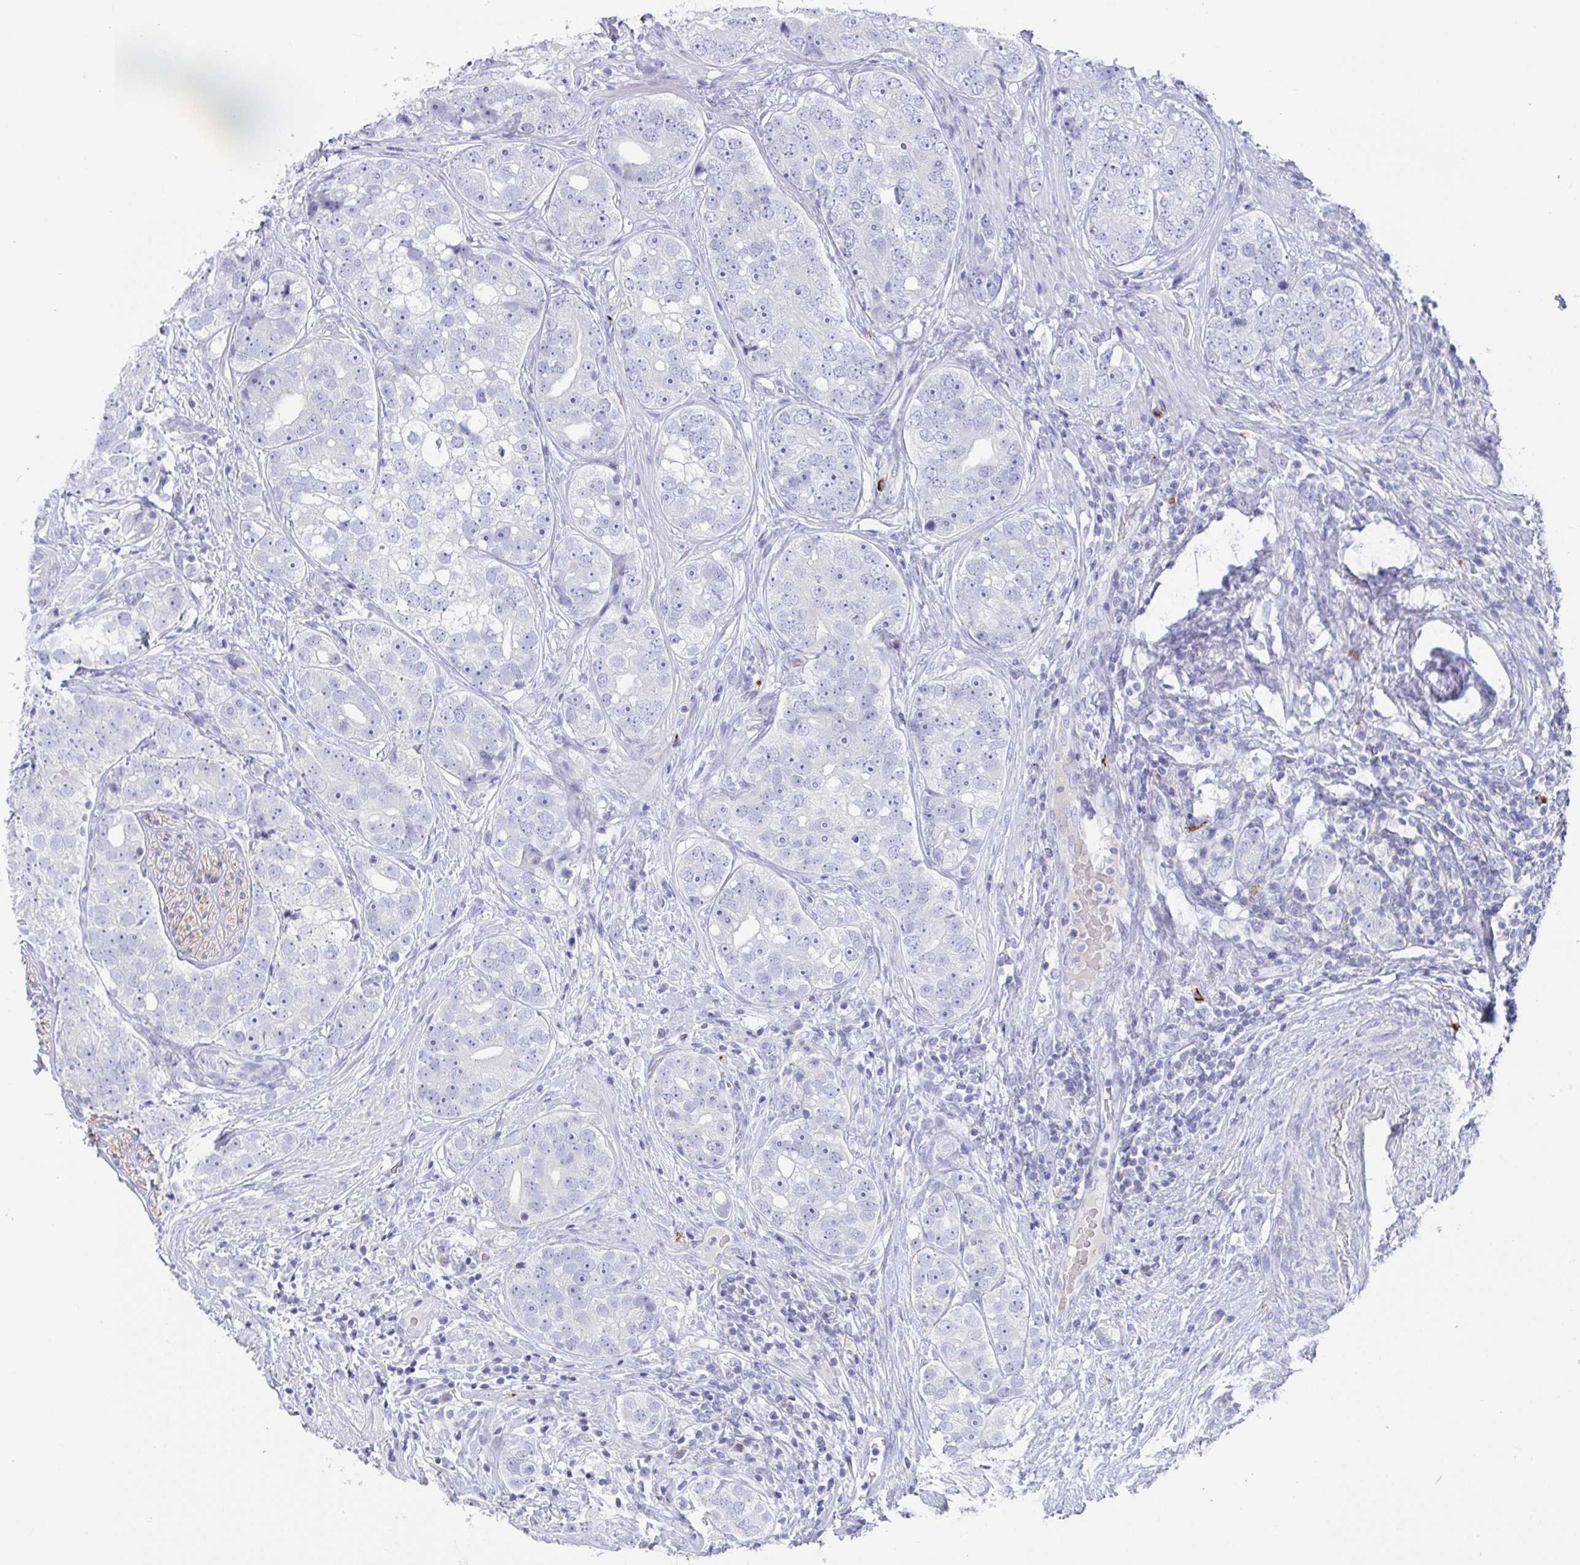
{"staining": {"intensity": "negative", "quantity": "none", "location": "none"}, "tissue": "prostate cancer", "cell_type": "Tumor cells", "image_type": "cancer", "snomed": [{"axis": "morphology", "description": "Adenocarcinoma, High grade"}, {"axis": "topography", "description": "Prostate"}], "caption": "Tumor cells are negative for brown protein staining in prostate high-grade adenocarcinoma.", "gene": "PLA2G1B", "patient": {"sex": "male", "age": 60}}